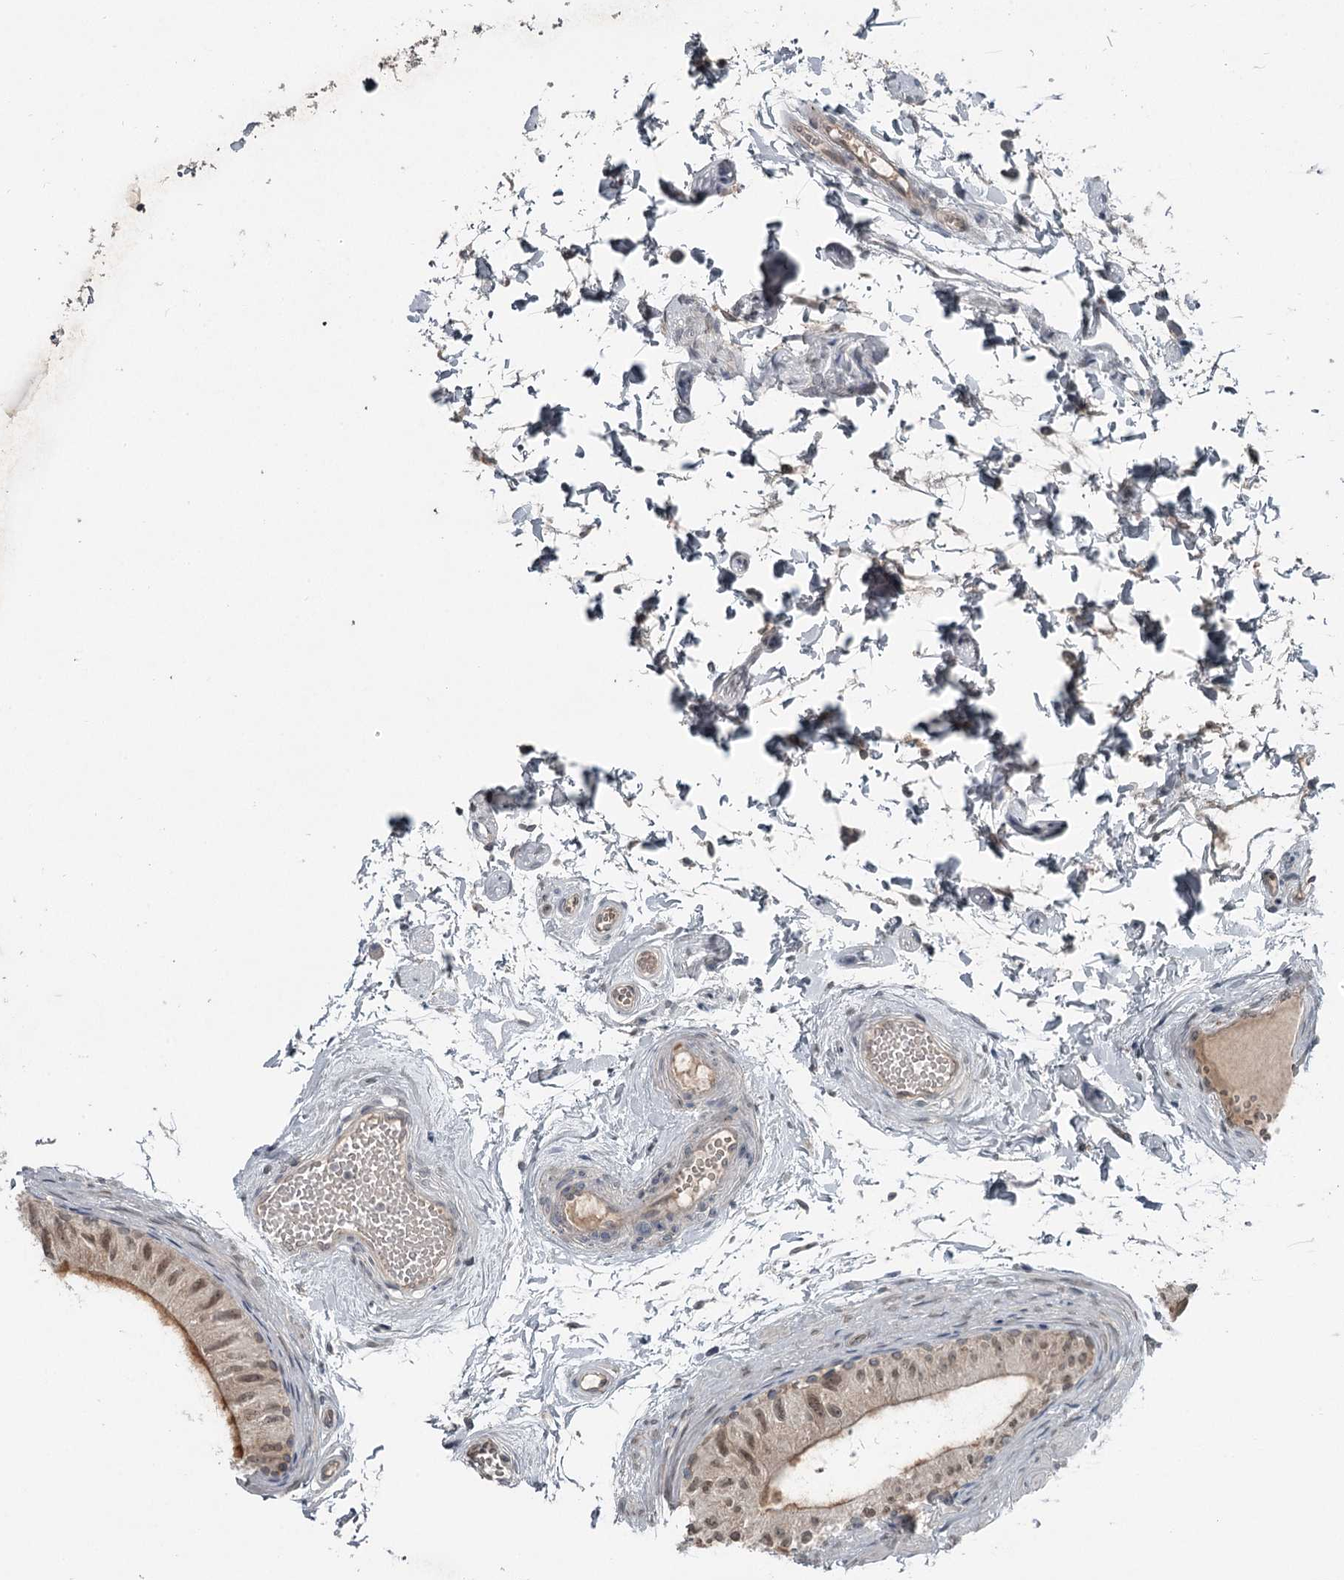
{"staining": {"intensity": "moderate", "quantity": "<25%", "location": "cytoplasmic/membranous,nuclear"}, "tissue": "epididymis", "cell_type": "Glandular cells", "image_type": "normal", "snomed": [{"axis": "morphology", "description": "Normal tissue, NOS"}, {"axis": "topography", "description": "Epididymis"}], "caption": "Glandular cells demonstrate low levels of moderate cytoplasmic/membranous,nuclear expression in about <25% of cells in normal epididymis.", "gene": "SLC39A8", "patient": {"sex": "male", "age": 50}}